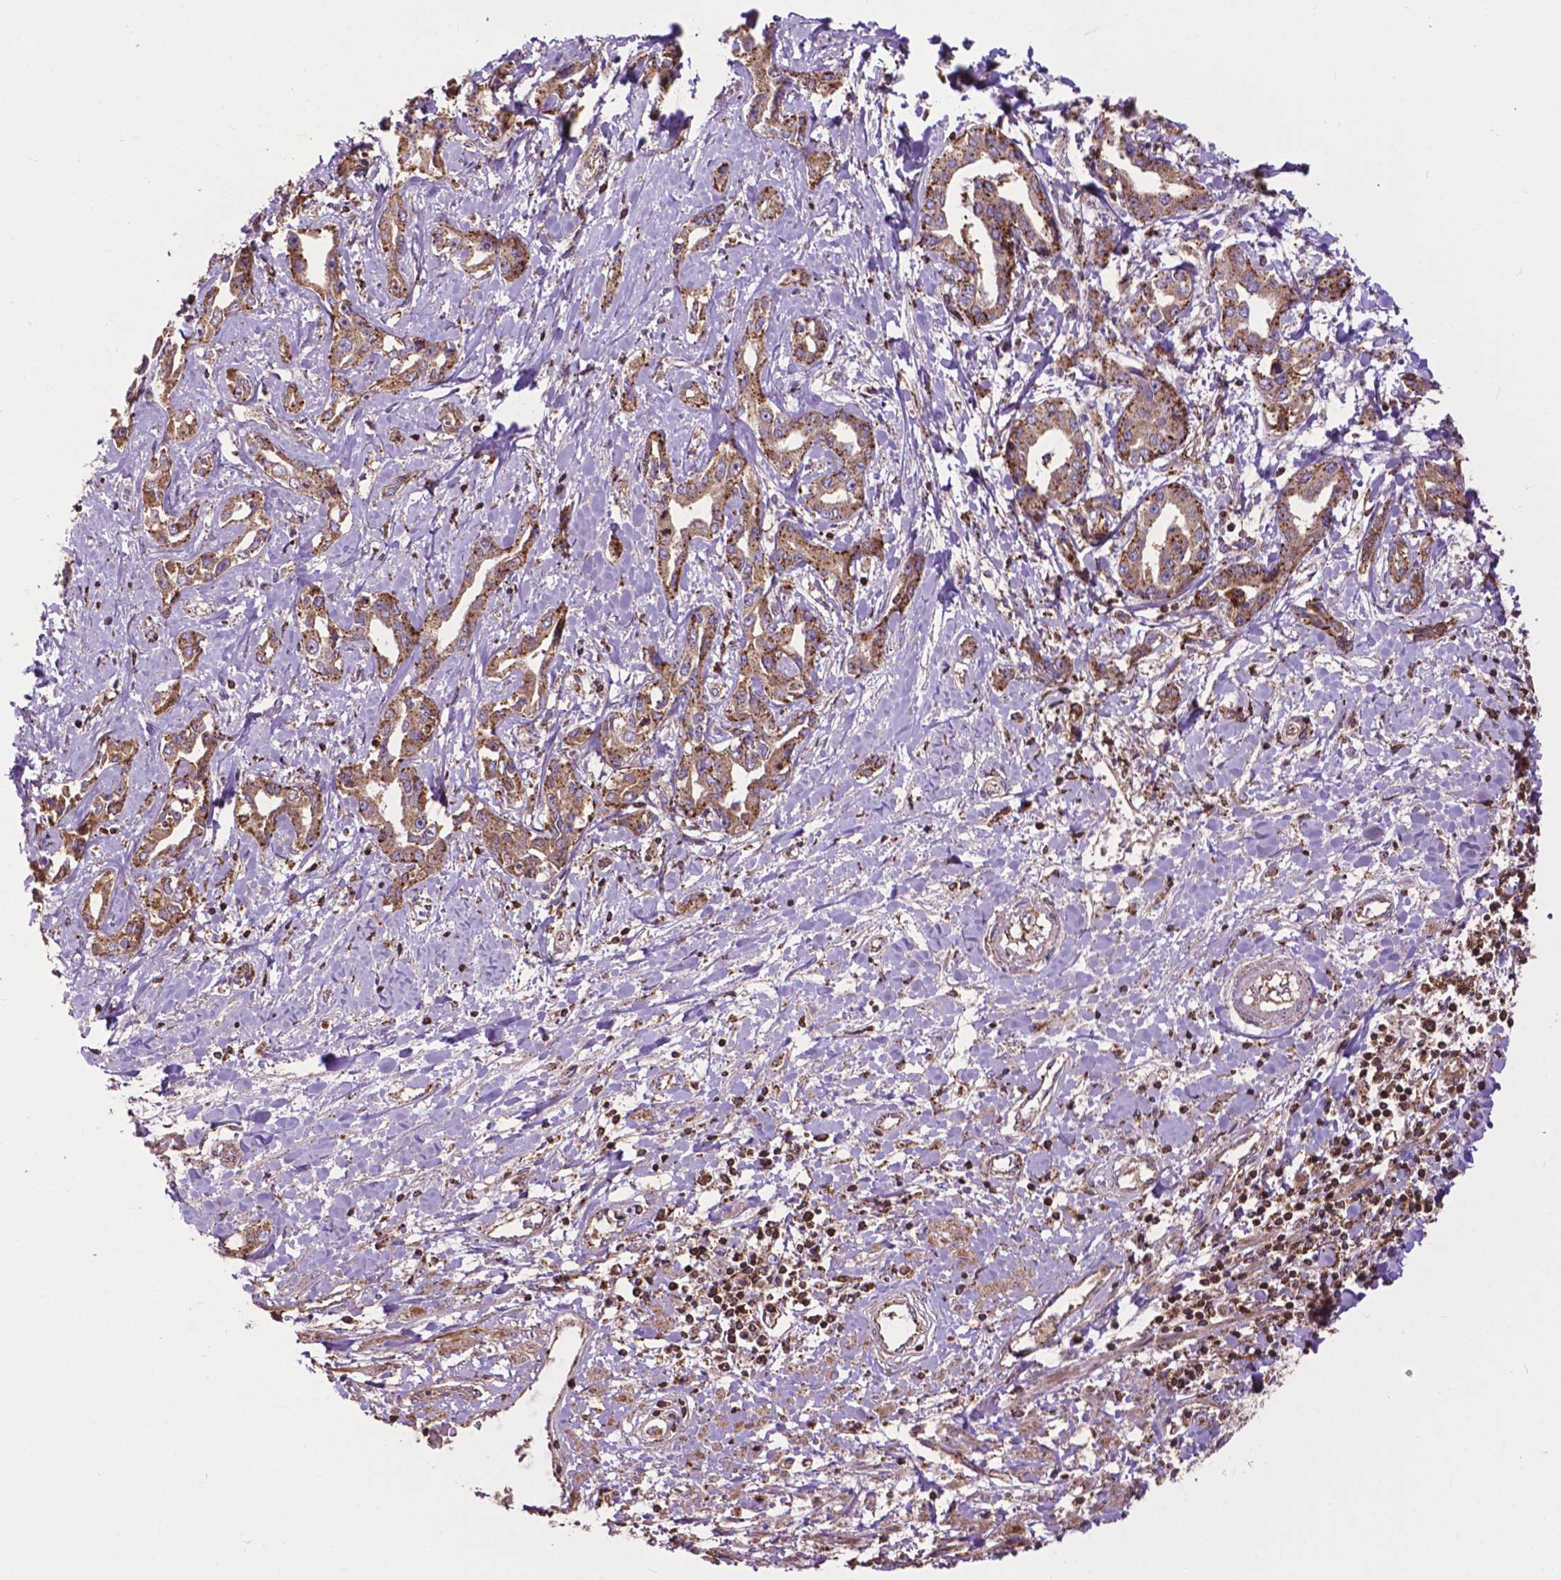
{"staining": {"intensity": "moderate", "quantity": ">75%", "location": "cytoplasmic/membranous"}, "tissue": "liver cancer", "cell_type": "Tumor cells", "image_type": "cancer", "snomed": [{"axis": "morphology", "description": "Cholangiocarcinoma"}, {"axis": "topography", "description": "Liver"}], "caption": "Immunohistochemical staining of human liver cancer exhibits medium levels of moderate cytoplasmic/membranous protein staining in approximately >75% of tumor cells. (IHC, brightfield microscopy, high magnification).", "gene": "CHMP4A", "patient": {"sex": "male", "age": 59}}